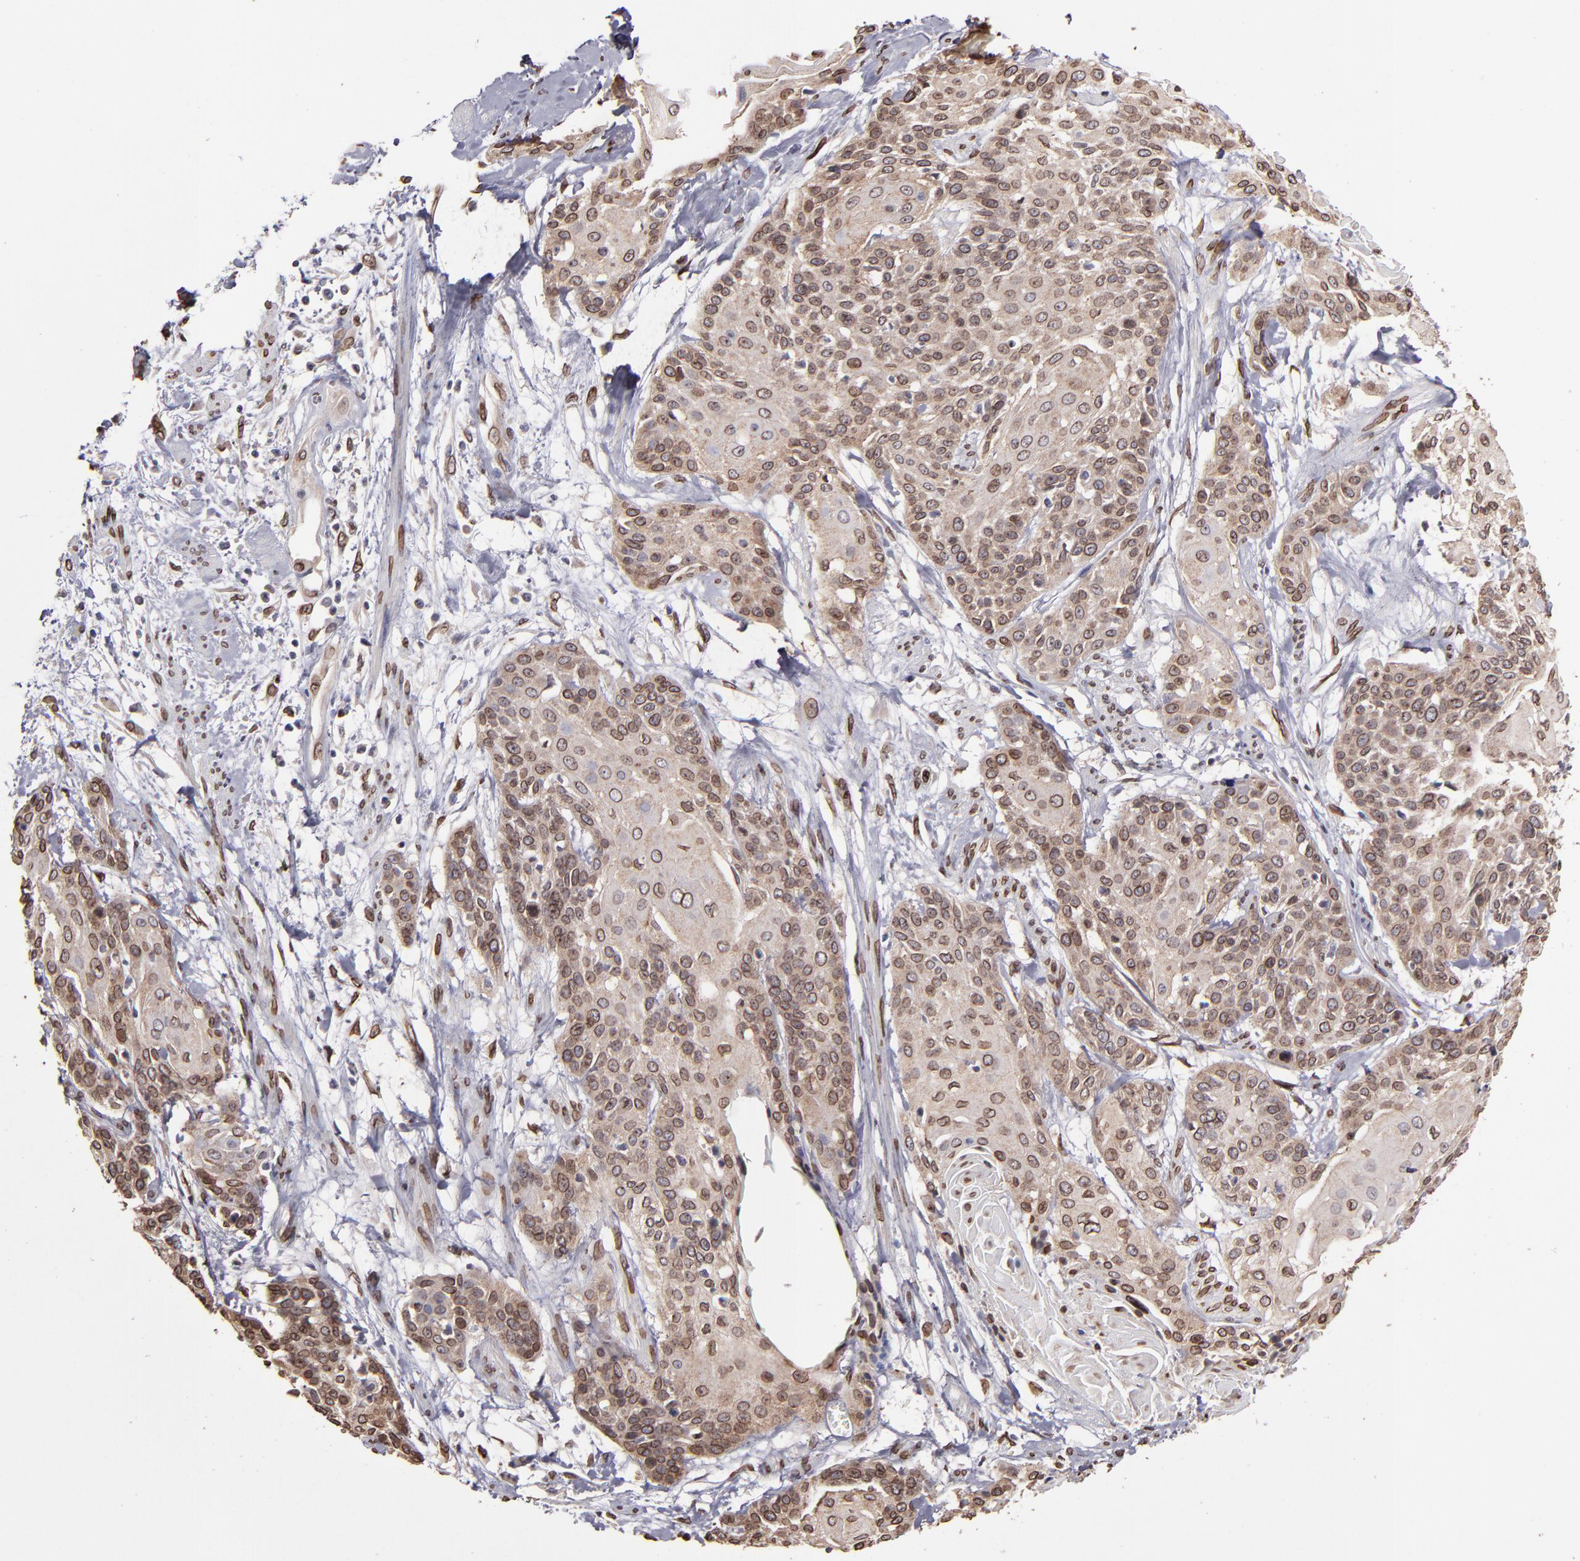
{"staining": {"intensity": "moderate", "quantity": "<25%", "location": "cytoplasmic/membranous,nuclear"}, "tissue": "cervical cancer", "cell_type": "Tumor cells", "image_type": "cancer", "snomed": [{"axis": "morphology", "description": "Squamous cell carcinoma, NOS"}, {"axis": "topography", "description": "Cervix"}], "caption": "DAB immunohistochemical staining of human cervical squamous cell carcinoma displays moderate cytoplasmic/membranous and nuclear protein expression in approximately <25% of tumor cells.", "gene": "PUM3", "patient": {"sex": "female", "age": 57}}